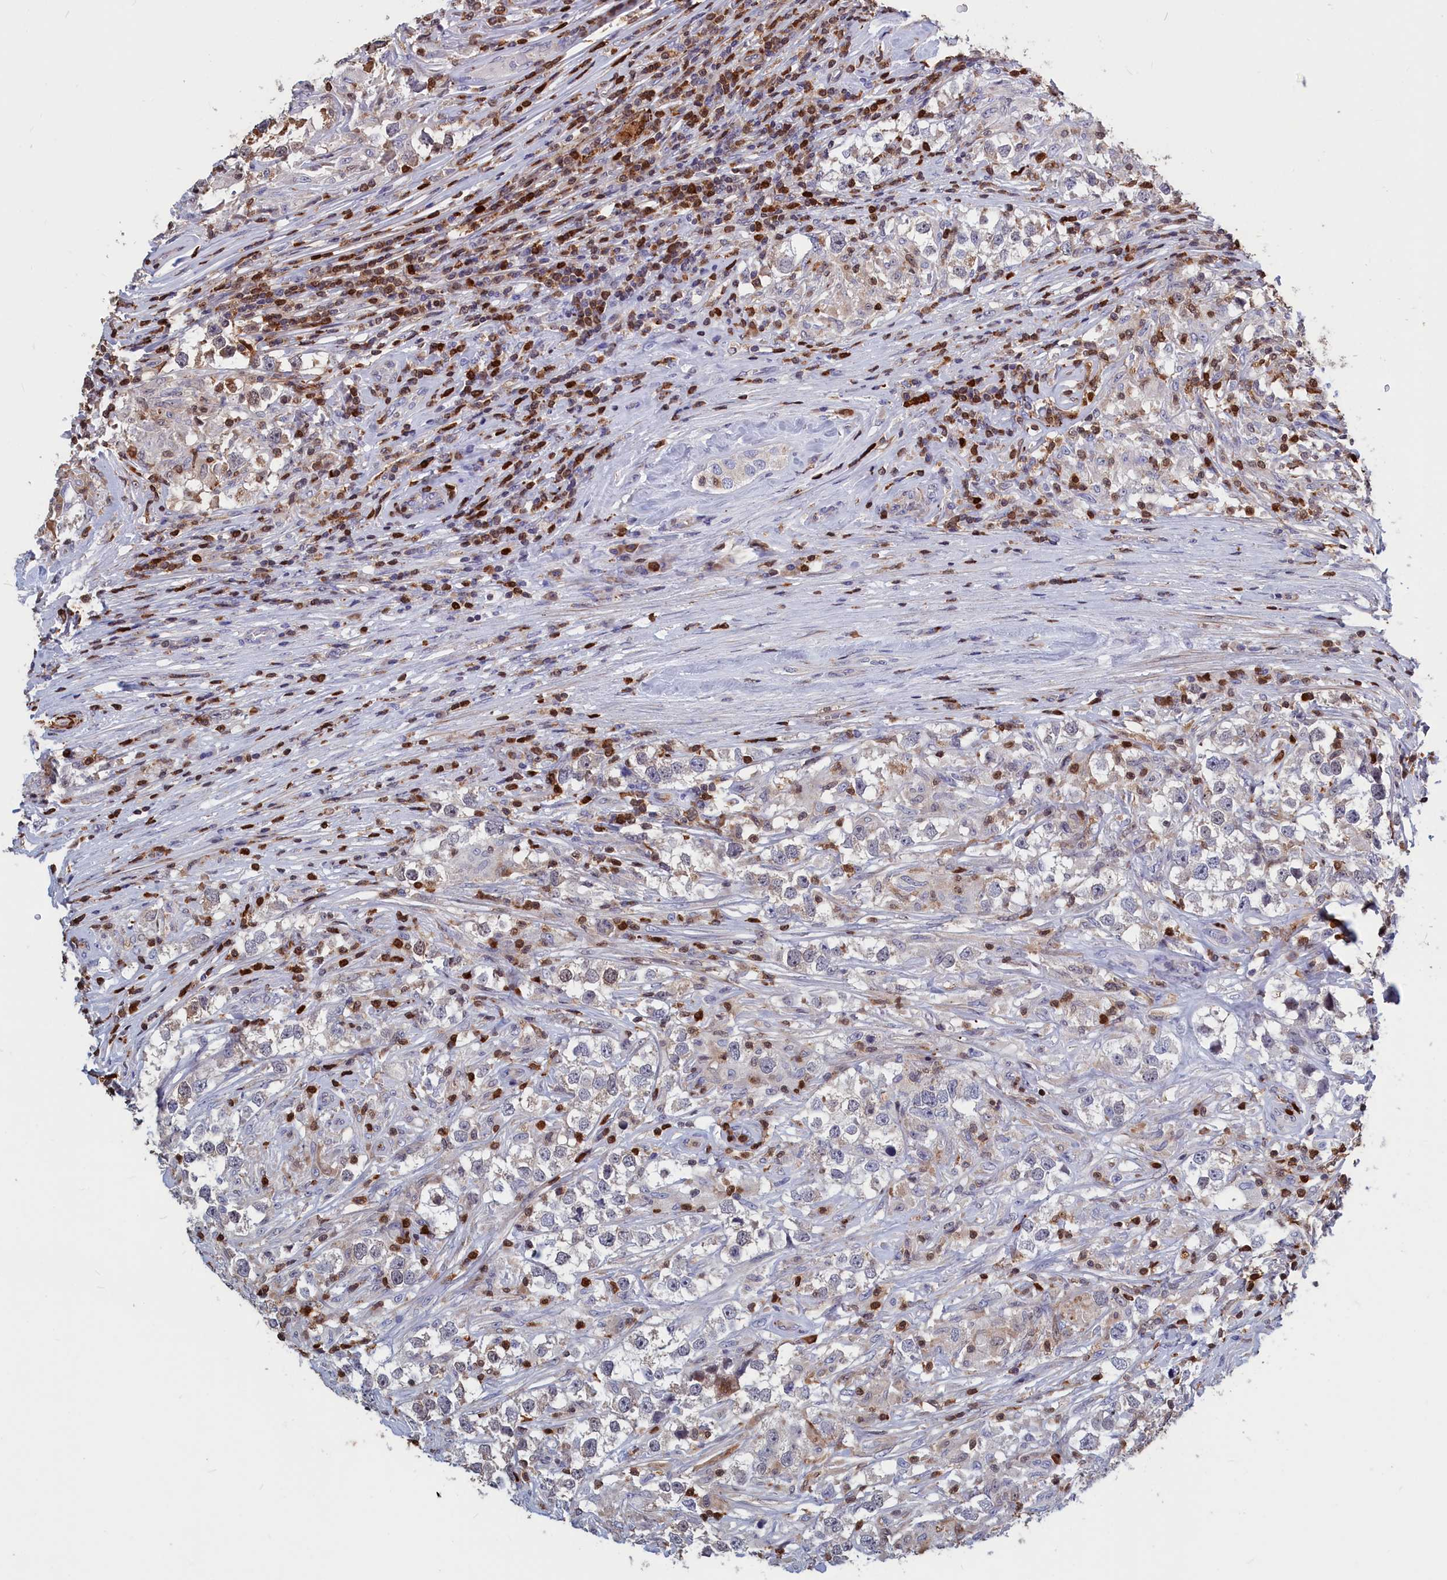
{"staining": {"intensity": "negative", "quantity": "none", "location": "none"}, "tissue": "testis cancer", "cell_type": "Tumor cells", "image_type": "cancer", "snomed": [{"axis": "morphology", "description": "Seminoma, NOS"}, {"axis": "topography", "description": "Testis"}], "caption": "This is an immunohistochemistry (IHC) photomicrograph of human testis cancer (seminoma). There is no staining in tumor cells.", "gene": "CRIP1", "patient": {"sex": "male", "age": 46}}